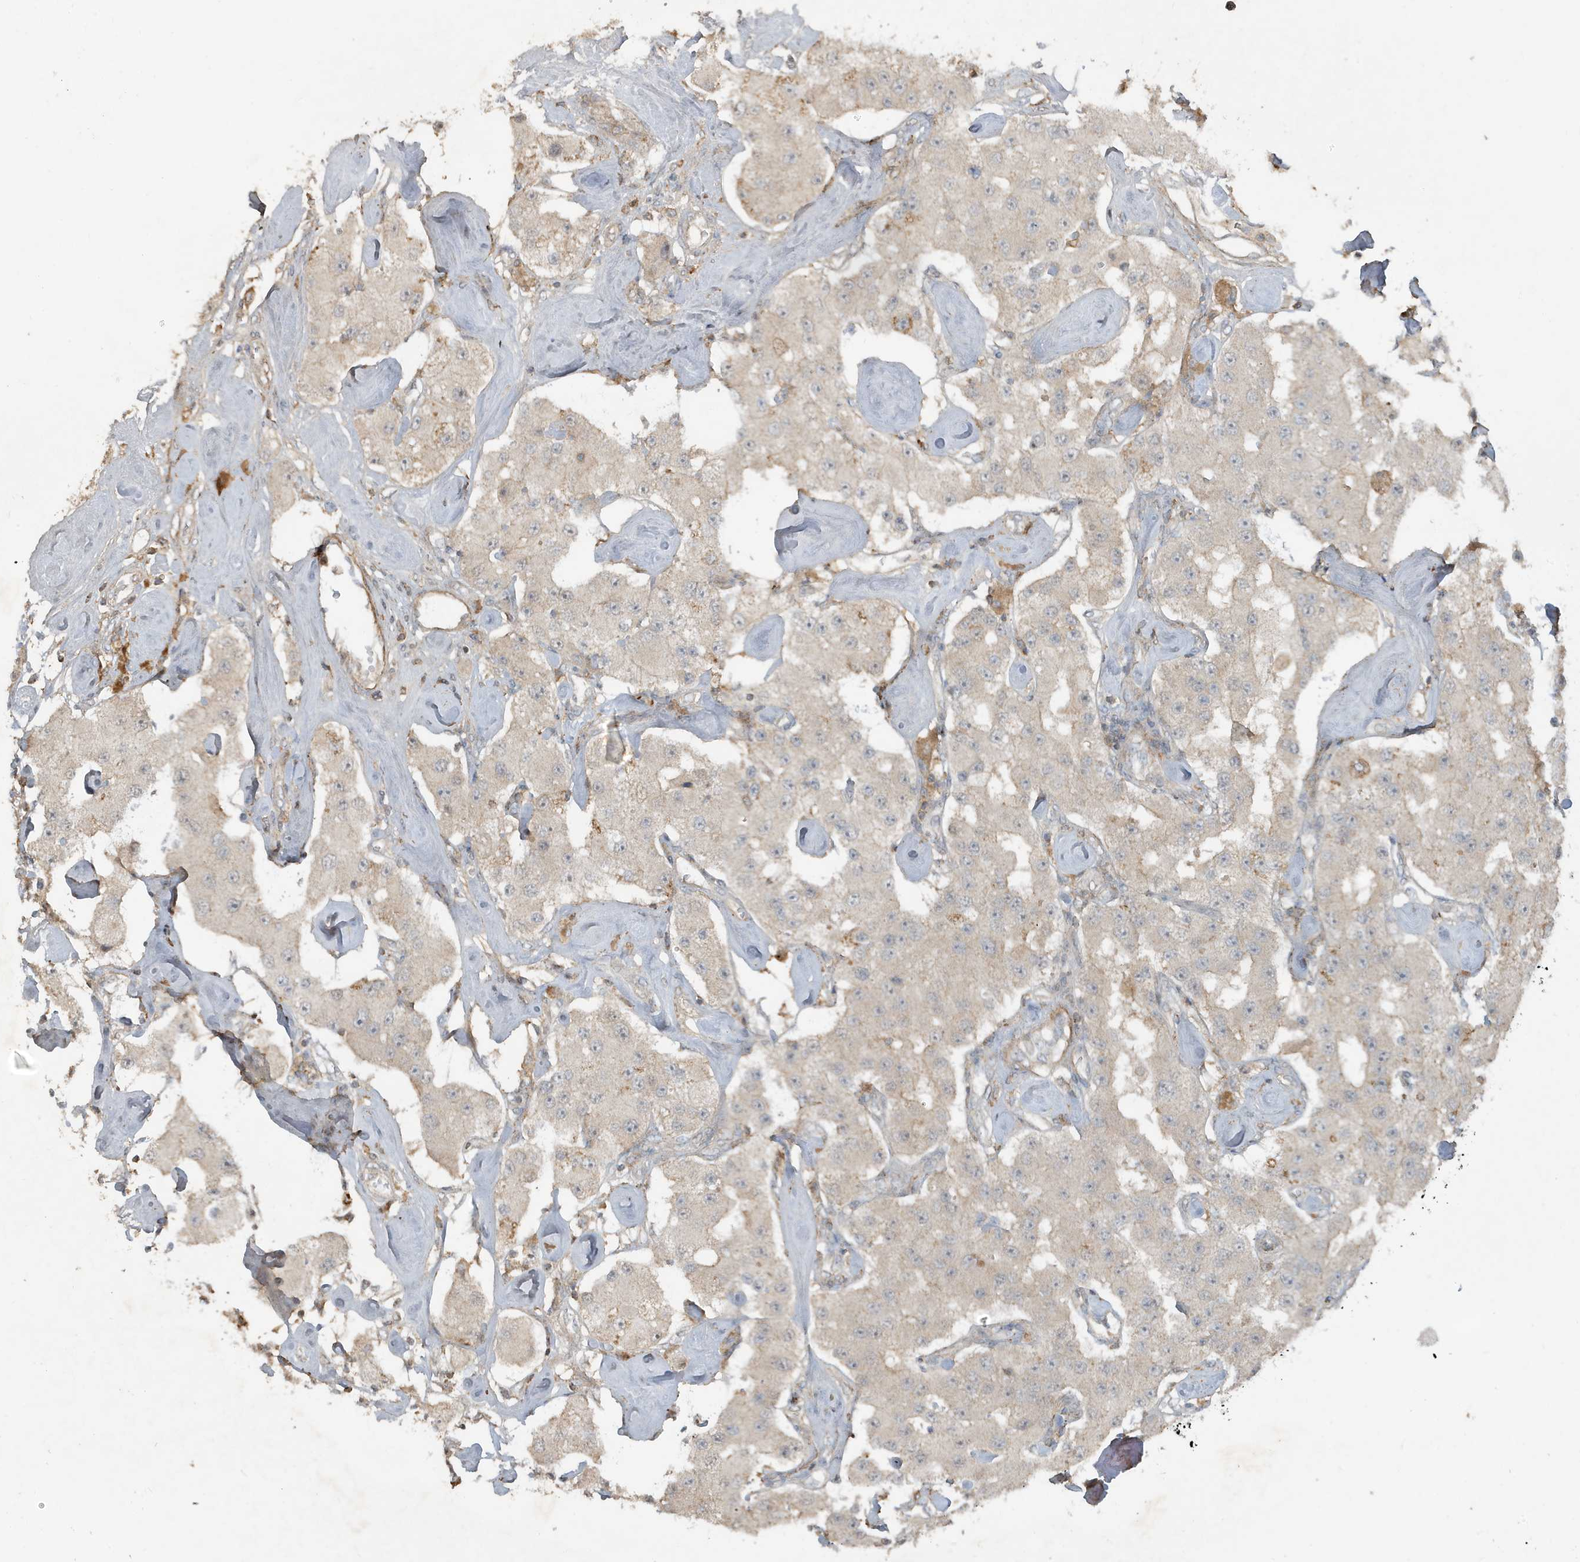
{"staining": {"intensity": "negative", "quantity": "none", "location": "none"}, "tissue": "carcinoid", "cell_type": "Tumor cells", "image_type": "cancer", "snomed": [{"axis": "morphology", "description": "Carcinoid, malignant, NOS"}, {"axis": "topography", "description": "Pancreas"}], "caption": "This is a photomicrograph of IHC staining of carcinoid (malignant), which shows no positivity in tumor cells.", "gene": "PRRT3", "patient": {"sex": "male", "age": 41}}